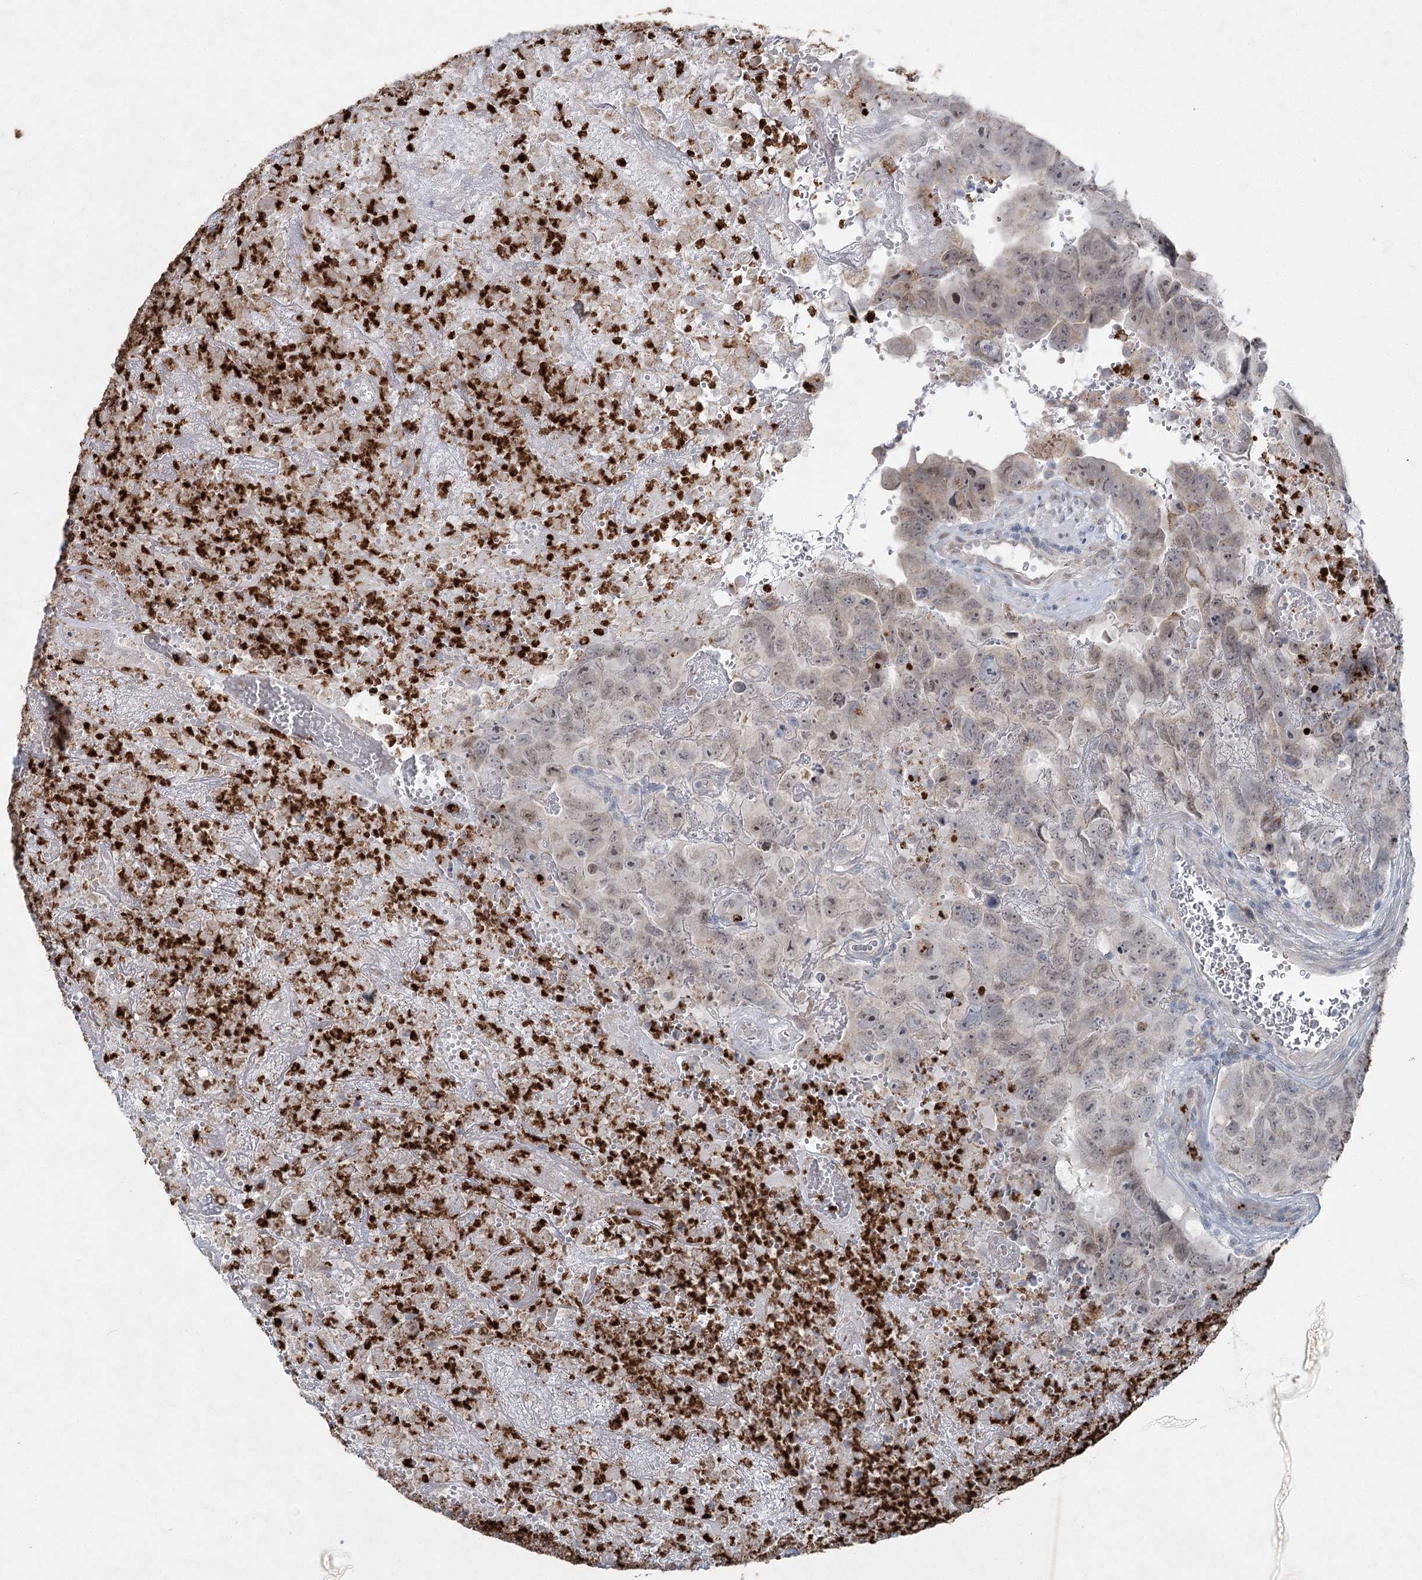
{"staining": {"intensity": "weak", "quantity": "25%-75%", "location": "nuclear"}, "tissue": "testis cancer", "cell_type": "Tumor cells", "image_type": "cancer", "snomed": [{"axis": "morphology", "description": "Carcinoma, Embryonal, NOS"}, {"axis": "topography", "description": "Testis"}], "caption": "About 25%-75% of tumor cells in testis cancer (embryonal carcinoma) demonstrate weak nuclear protein positivity as visualized by brown immunohistochemical staining.", "gene": "PLA2G12A", "patient": {"sex": "male", "age": 45}}